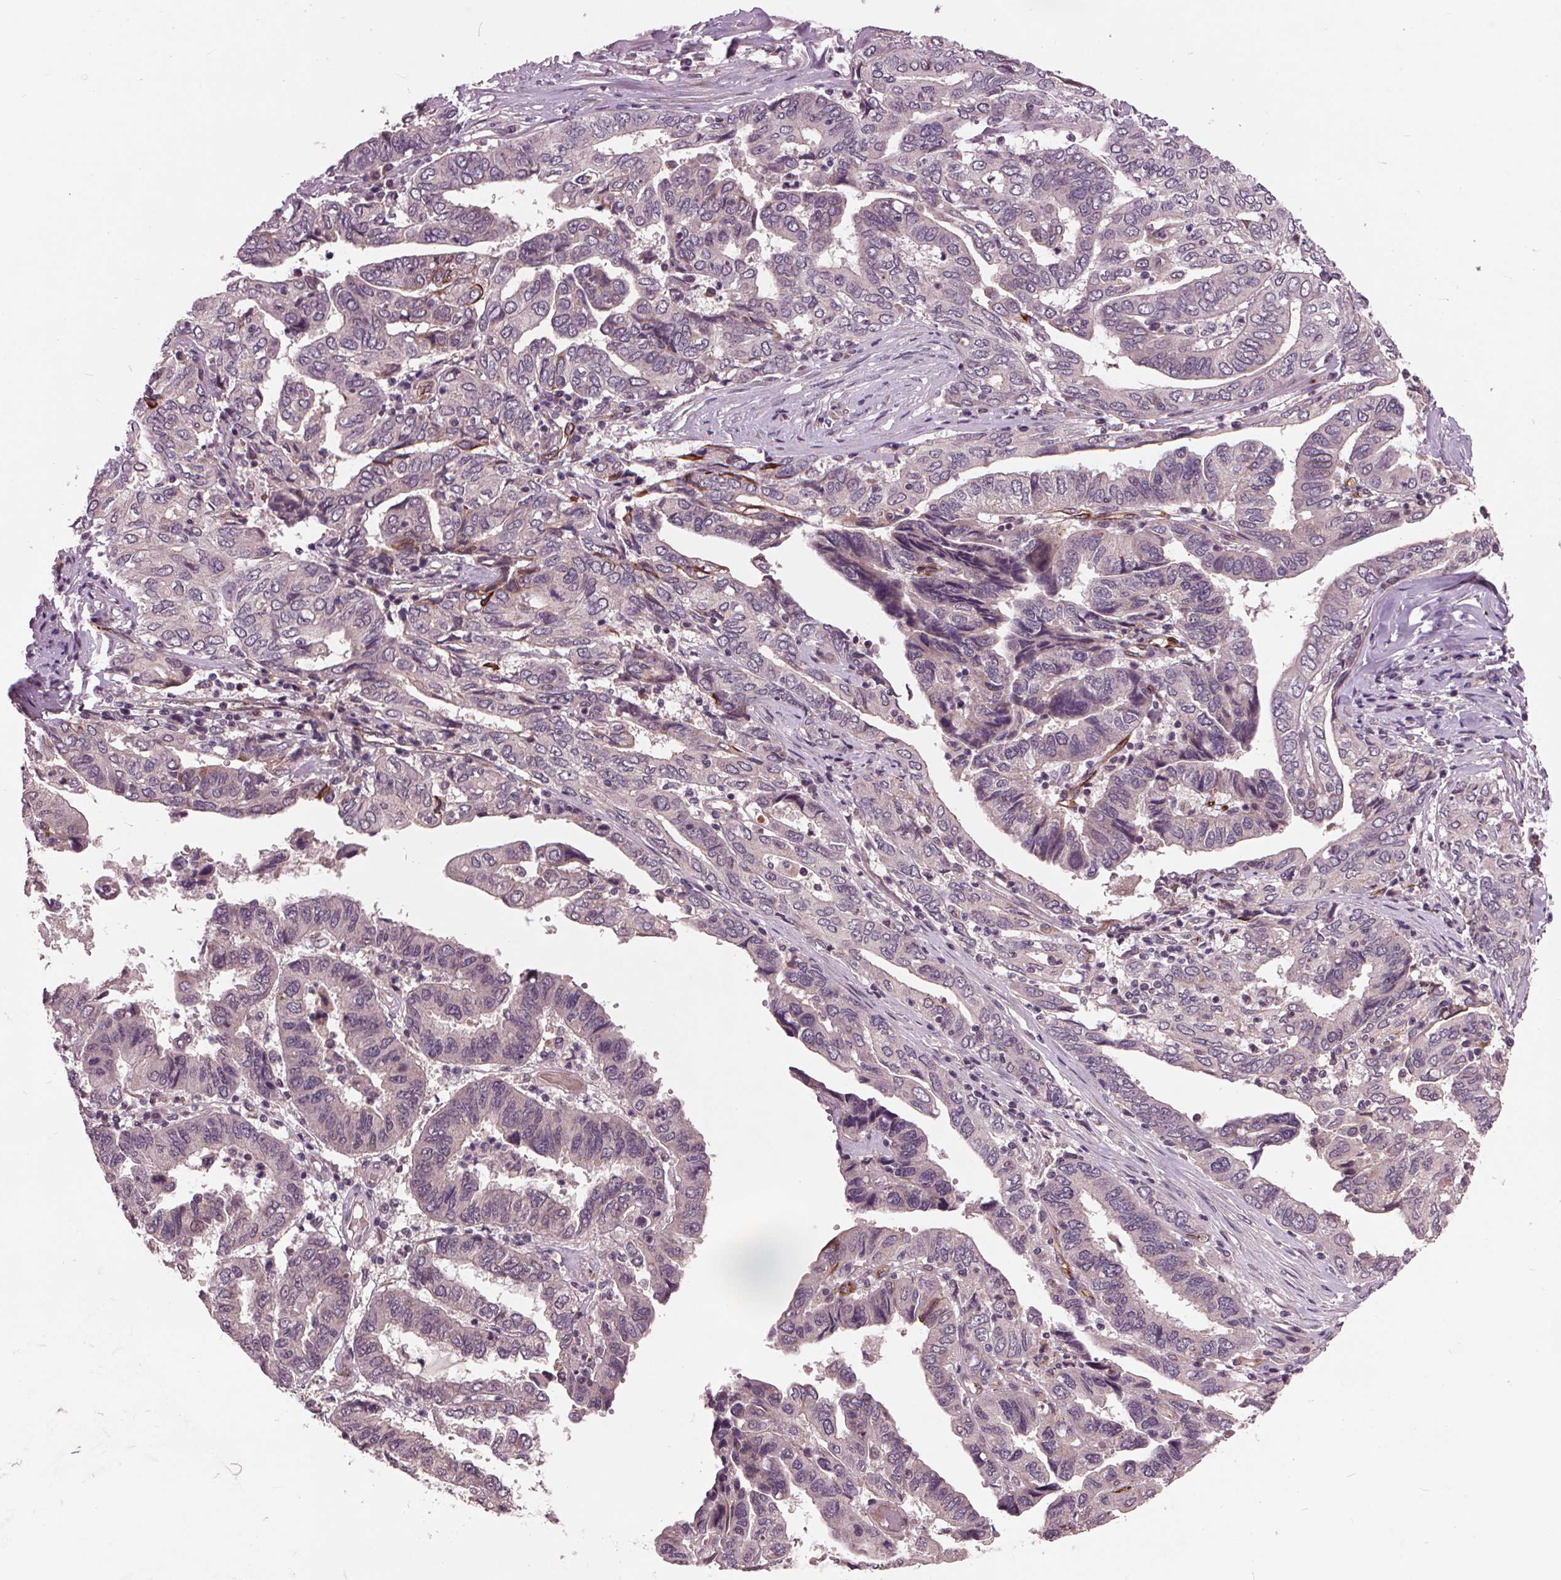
{"staining": {"intensity": "negative", "quantity": "none", "location": "none"}, "tissue": "ovarian cancer", "cell_type": "Tumor cells", "image_type": "cancer", "snomed": [{"axis": "morphology", "description": "Cystadenocarcinoma, serous, NOS"}, {"axis": "topography", "description": "Ovary"}], "caption": "This histopathology image is of ovarian cancer stained with immunohistochemistry to label a protein in brown with the nuclei are counter-stained blue. There is no expression in tumor cells. The staining was performed using DAB to visualize the protein expression in brown, while the nuclei were stained in blue with hematoxylin (Magnification: 20x).", "gene": "MAPK8", "patient": {"sex": "female", "age": 79}}